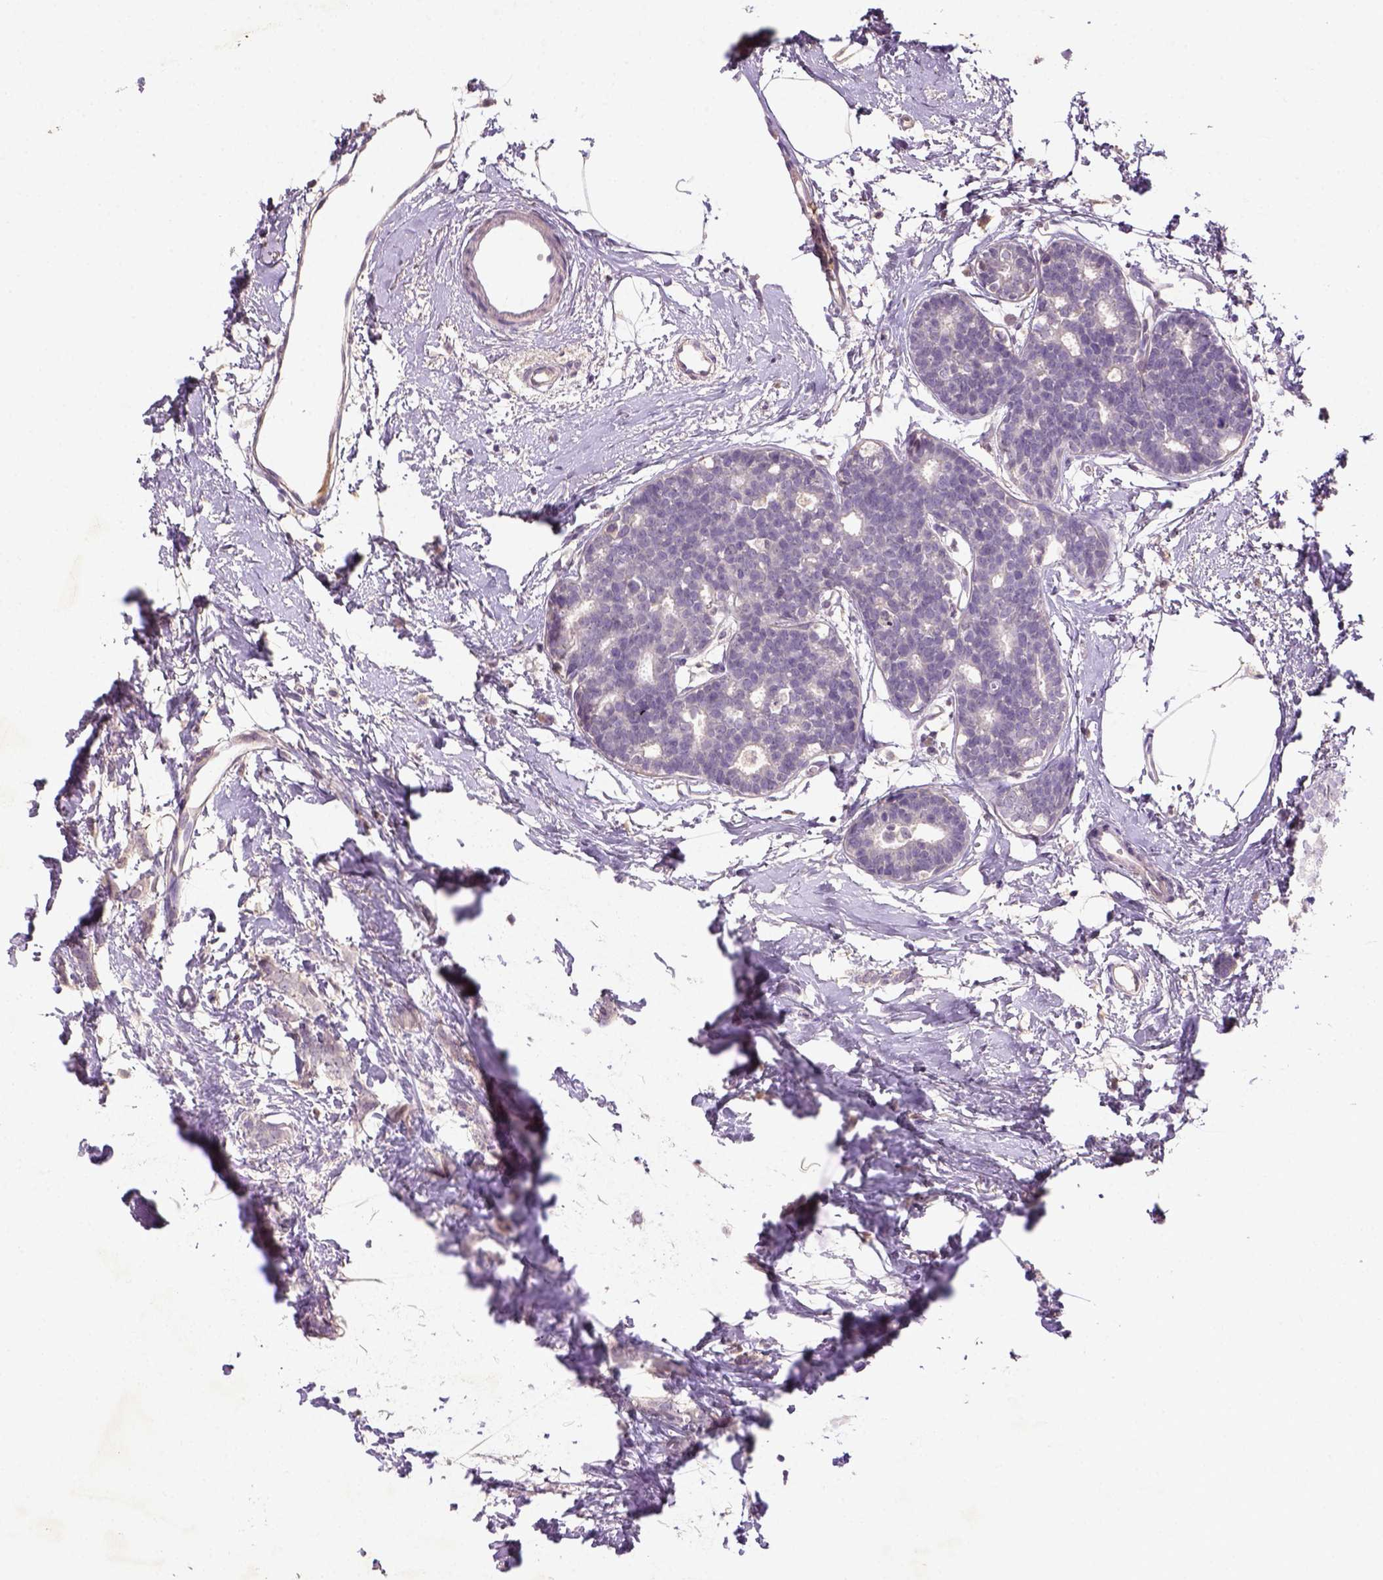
{"staining": {"intensity": "negative", "quantity": "none", "location": "none"}, "tissue": "breast cancer", "cell_type": "Tumor cells", "image_type": "cancer", "snomed": [{"axis": "morphology", "description": "Duct carcinoma"}, {"axis": "topography", "description": "Breast"}], "caption": "A high-resolution photomicrograph shows IHC staining of breast cancer (infiltrating ductal carcinoma), which demonstrates no significant expression in tumor cells.", "gene": "NLGN2", "patient": {"sex": "female", "age": 40}}